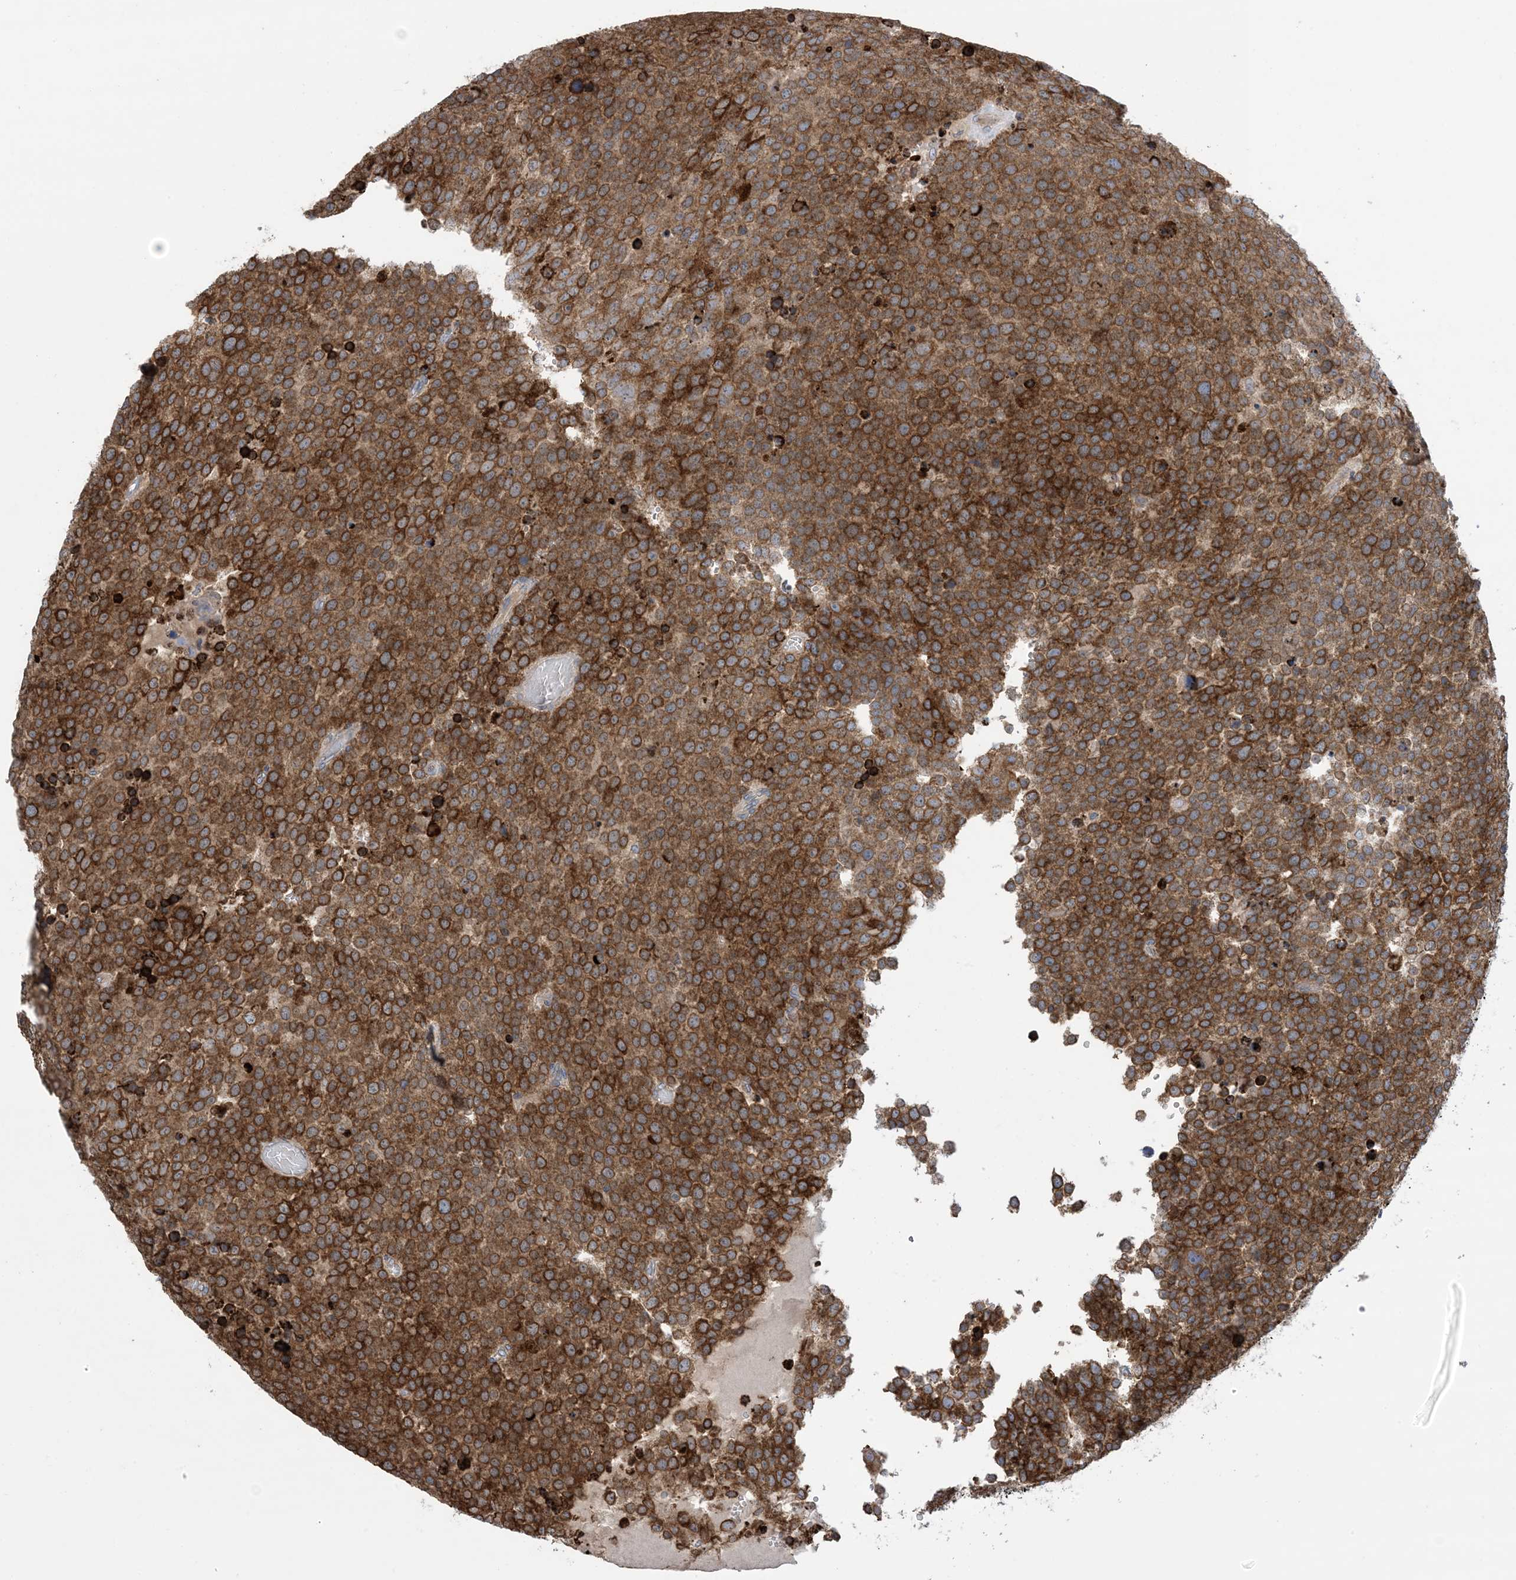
{"staining": {"intensity": "strong", "quantity": ">75%", "location": "cytoplasmic/membranous"}, "tissue": "testis cancer", "cell_type": "Tumor cells", "image_type": "cancer", "snomed": [{"axis": "morphology", "description": "Seminoma, NOS"}, {"axis": "topography", "description": "Testis"}], "caption": "The image exhibits staining of seminoma (testis), revealing strong cytoplasmic/membranous protein staining (brown color) within tumor cells. The protein of interest is stained brown, and the nuclei are stained in blue (DAB (3,3'-diaminobenzidine) IHC with brightfield microscopy, high magnification).", "gene": "CLEC16A", "patient": {"sex": "male", "age": 71}}